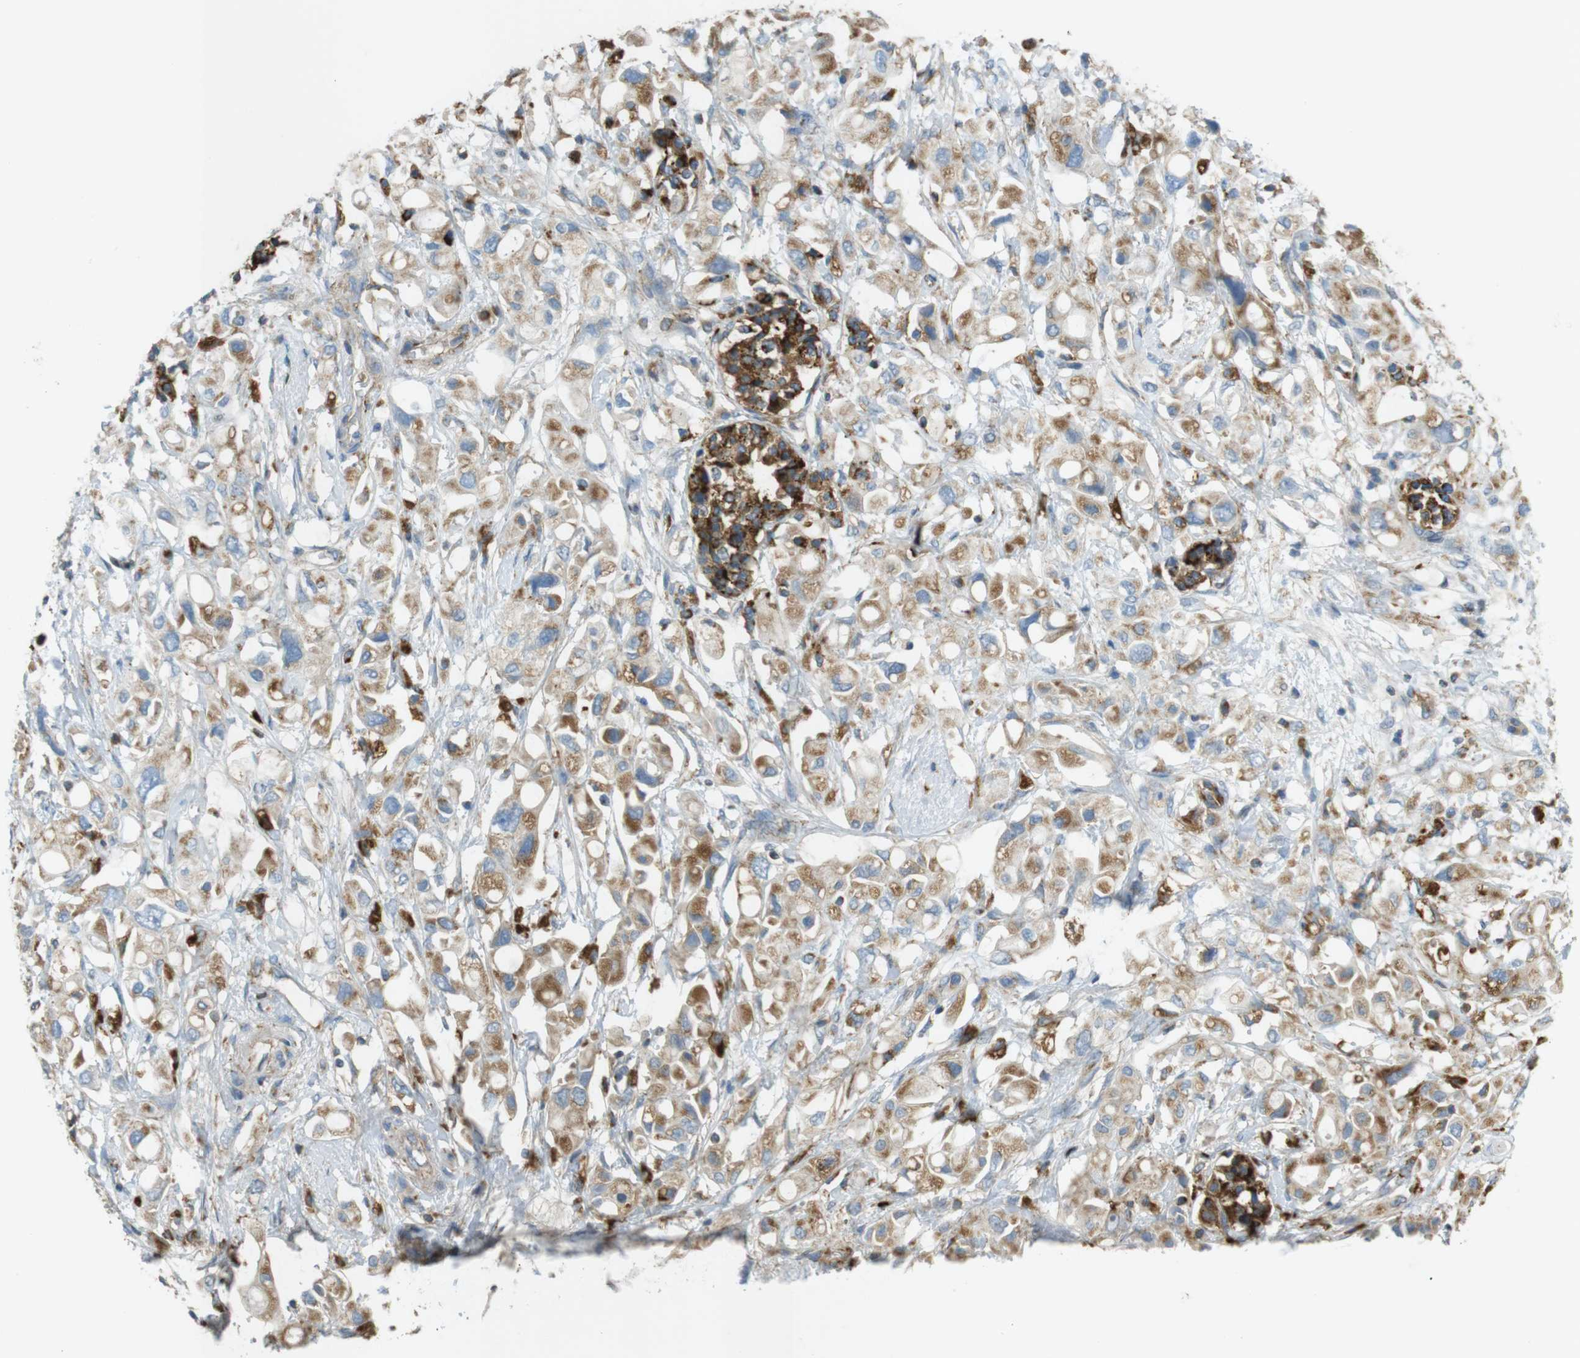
{"staining": {"intensity": "moderate", "quantity": ">75%", "location": "cytoplasmic/membranous"}, "tissue": "pancreatic cancer", "cell_type": "Tumor cells", "image_type": "cancer", "snomed": [{"axis": "morphology", "description": "Adenocarcinoma, NOS"}, {"axis": "topography", "description": "Pancreas"}], "caption": "Pancreatic cancer stained with immunohistochemistry (IHC) exhibits moderate cytoplasmic/membranous staining in about >75% of tumor cells.", "gene": "LAMP1", "patient": {"sex": "female", "age": 56}}